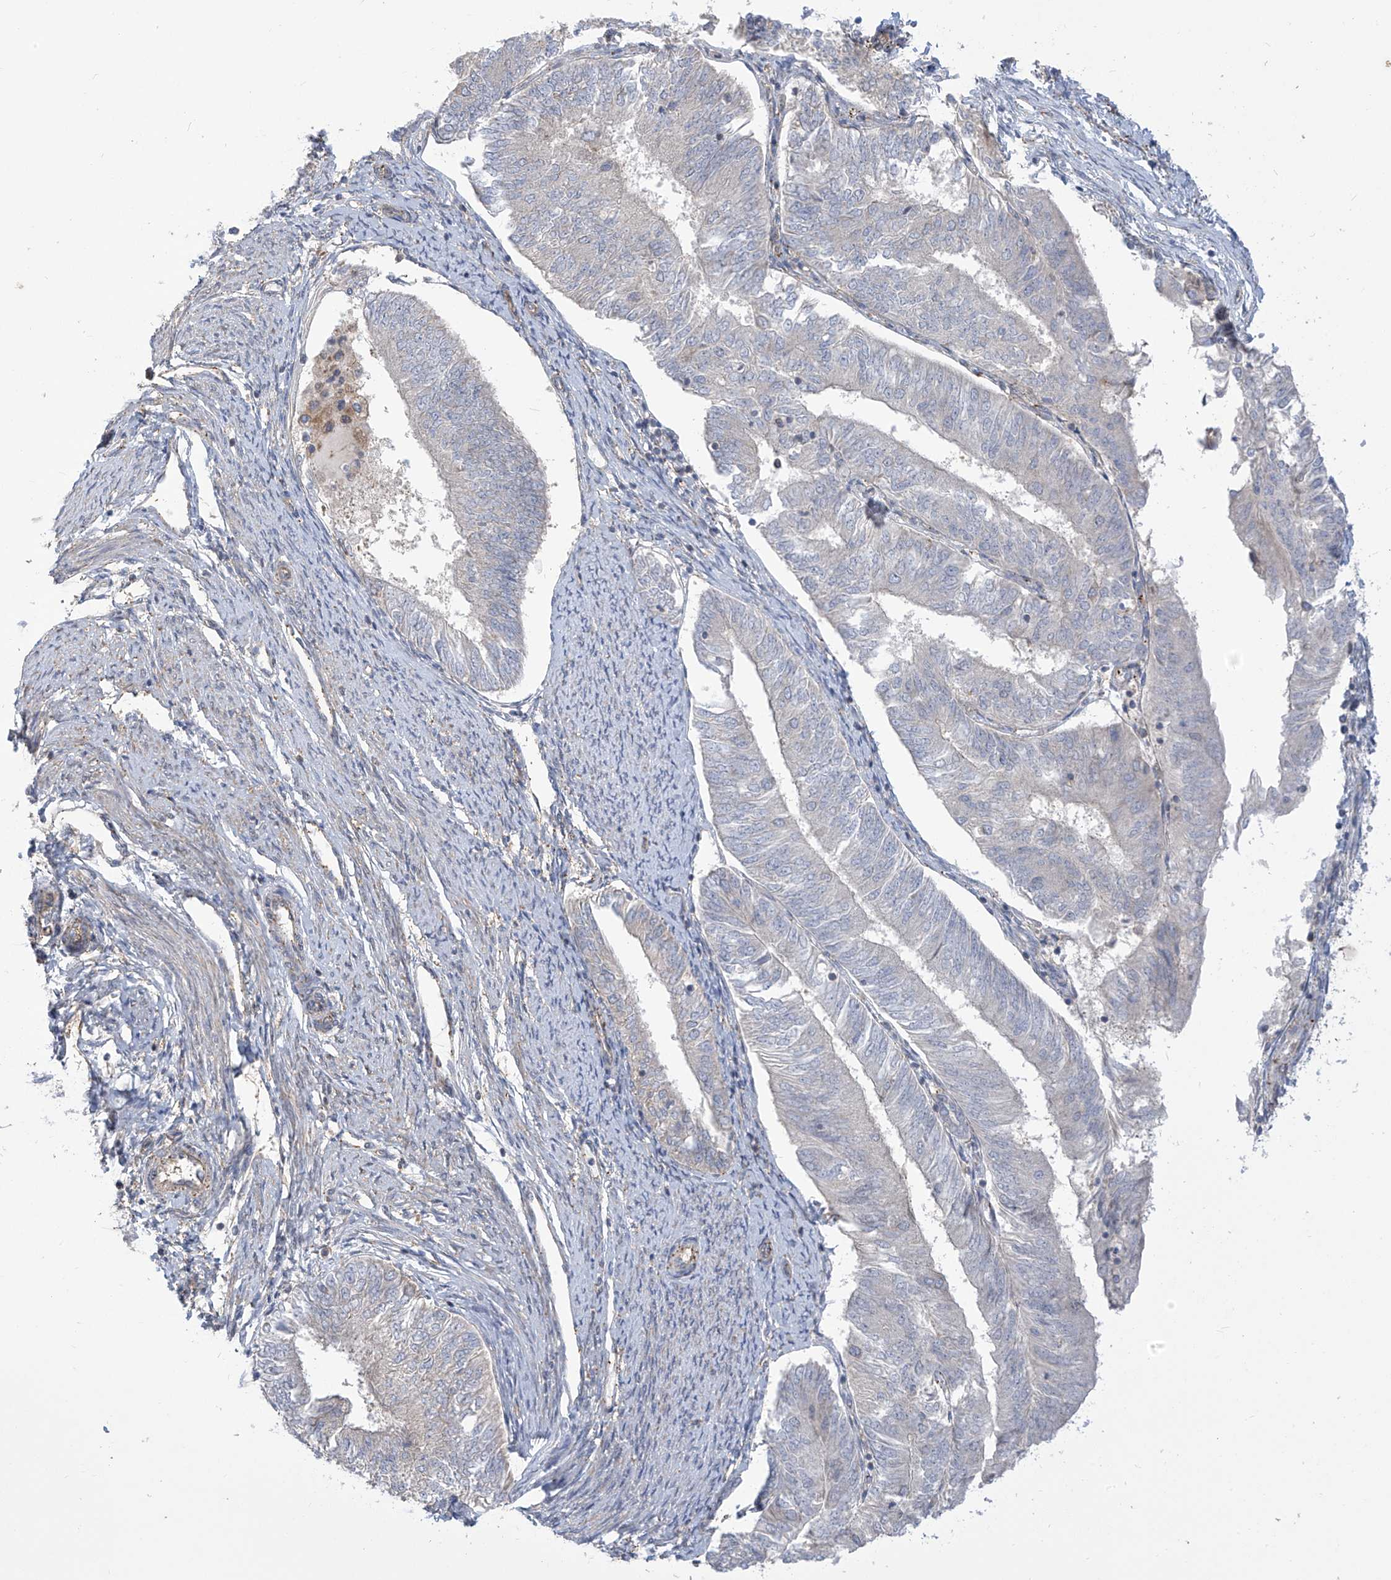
{"staining": {"intensity": "negative", "quantity": "none", "location": "none"}, "tissue": "endometrial cancer", "cell_type": "Tumor cells", "image_type": "cancer", "snomed": [{"axis": "morphology", "description": "Adenocarcinoma, NOS"}, {"axis": "topography", "description": "Endometrium"}], "caption": "Protein analysis of endometrial cancer (adenocarcinoma) exhibits no significant staining in tumor cells.", "gene": "ADAT2", "patient": {"sex": "female", "age": 58}}